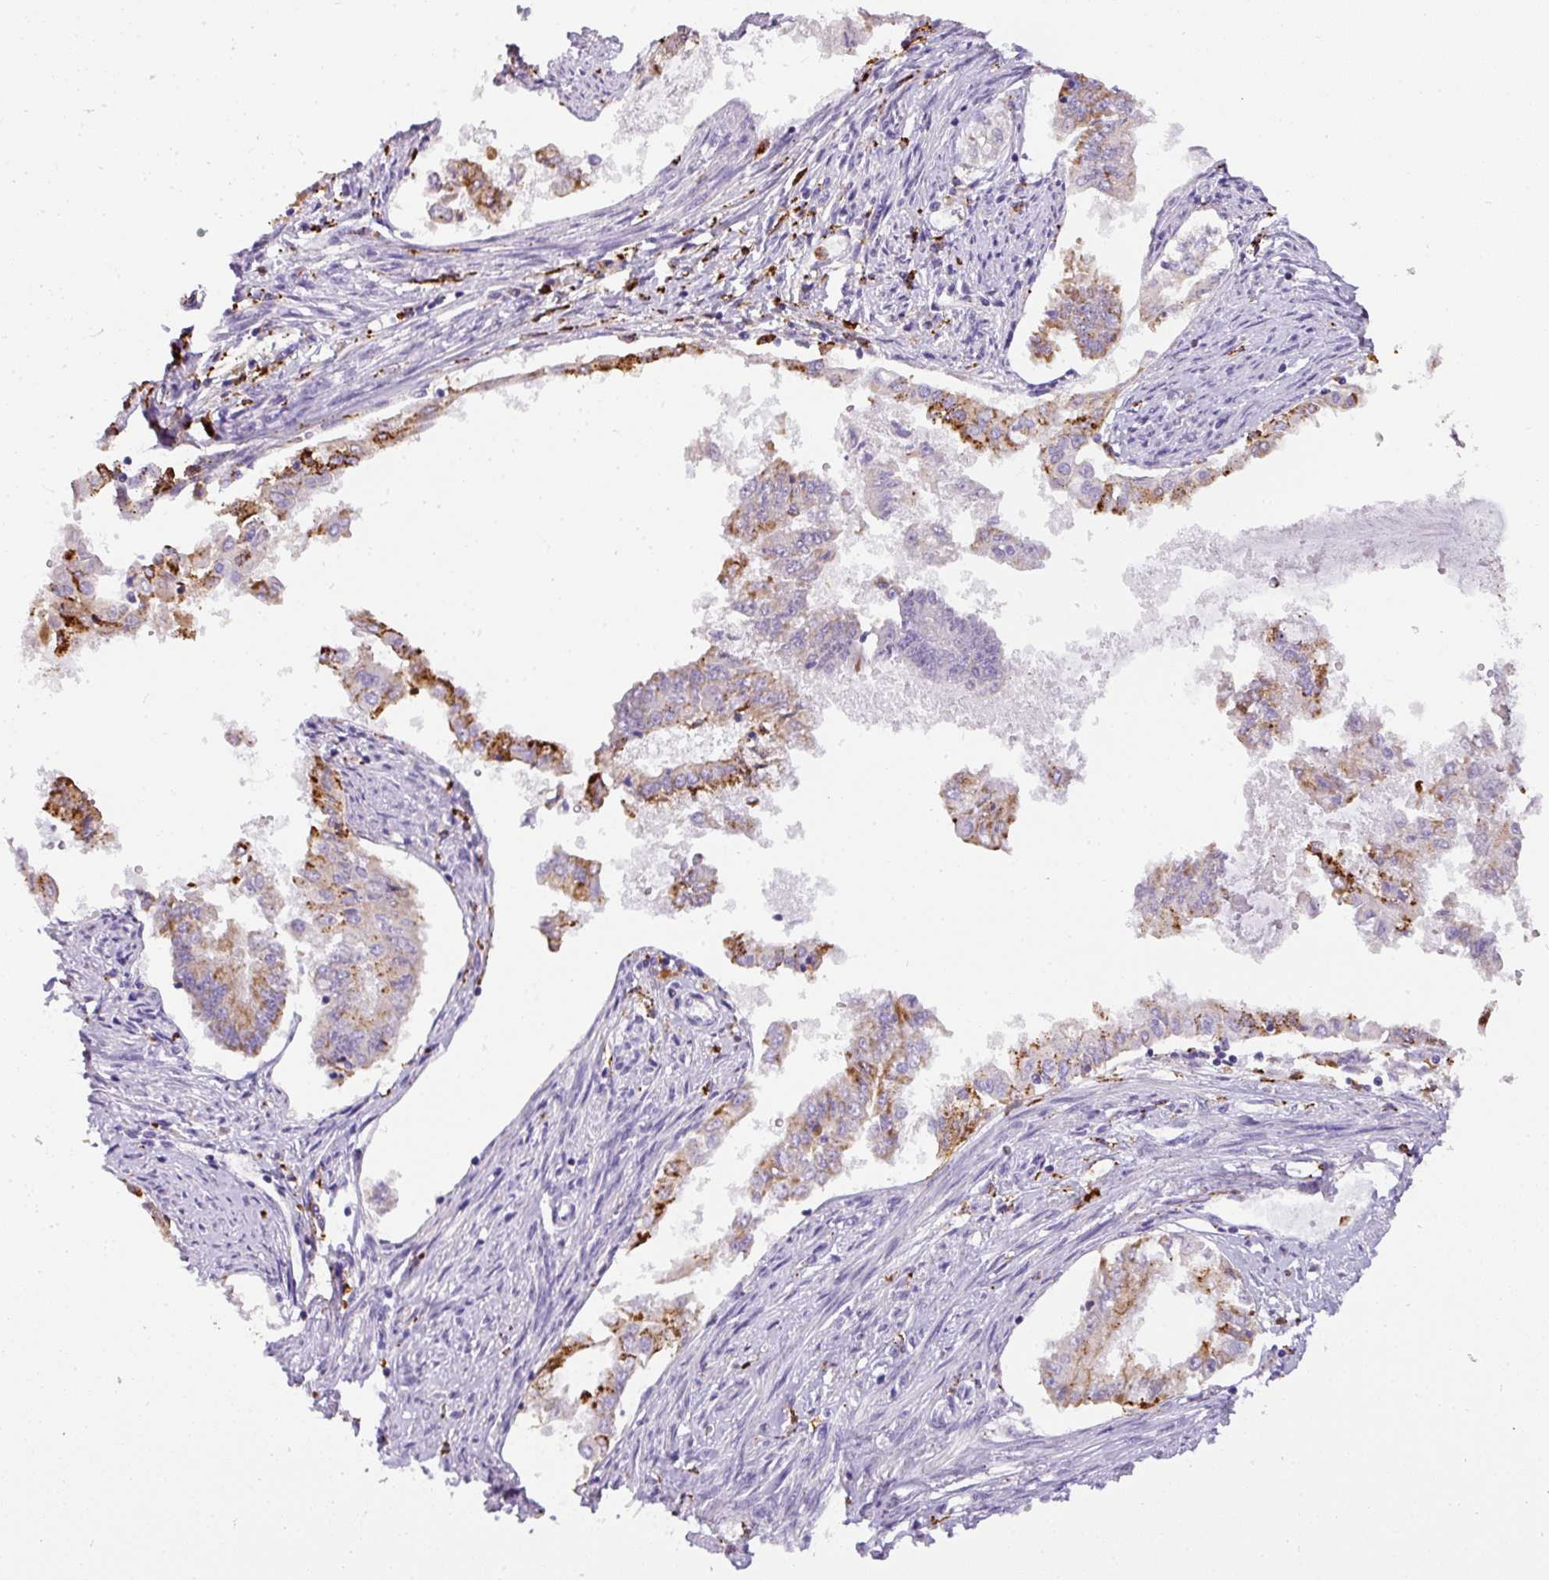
{"staining": {"intensity": "strong", "quantity": "25%-75%", "location": "cytoplasmic/membranous"}, "tissue": "endometrial cancer", "cell_type": "Tumor cells", "image_type": "cancer", "snomed": [{"axis": "morphology", "description": "Adenocarcinoma, NOS"}, {"axis": "topography", "description": "Endometrium"}], "caption": "Adenocarcinoma (endometrial) was stained to show a protein in brown. There is high levels of strong cytoplasmic/membranous staining in about 25%-75% of tumor cells.", "gene": "MMACHC", "patient": {"sex": "female", "age": 76}}